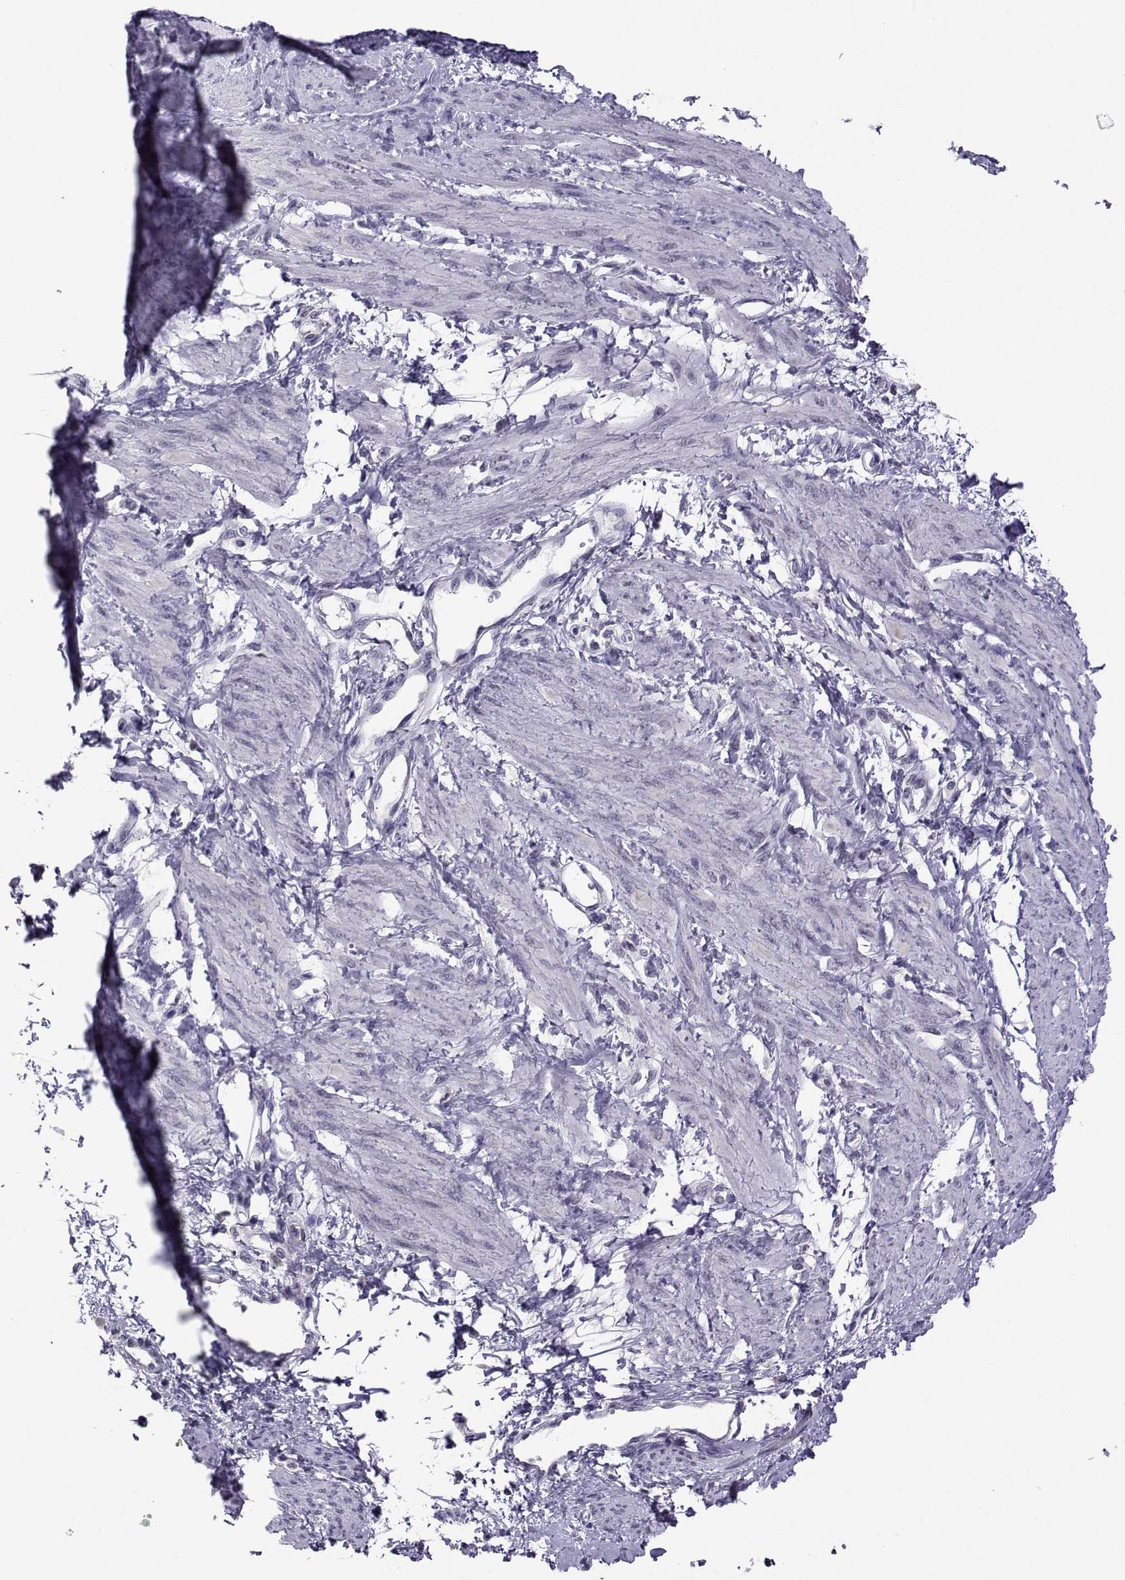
{"staining": {"intensity": "negative", "quantity": "none", "location": "none"}, "tissue": "smooth muscle", "cell_type": "Smooth muscle cells", "image_type": "normal", "snomed": [{"axis": "morphology", "description": "Normal tissue, NOS"}, {"axis": "topography", "description": "Smooth muscle"}, {"axis": "topography", "description": "Uterus"}], "caption": "IHC micrograph of benign human smooth muscle stained for a protein (brown), which reveals no expression in smooth muscle cells.", "gene": "DDX20", "patient": {"sex": "female", "age": 39}}